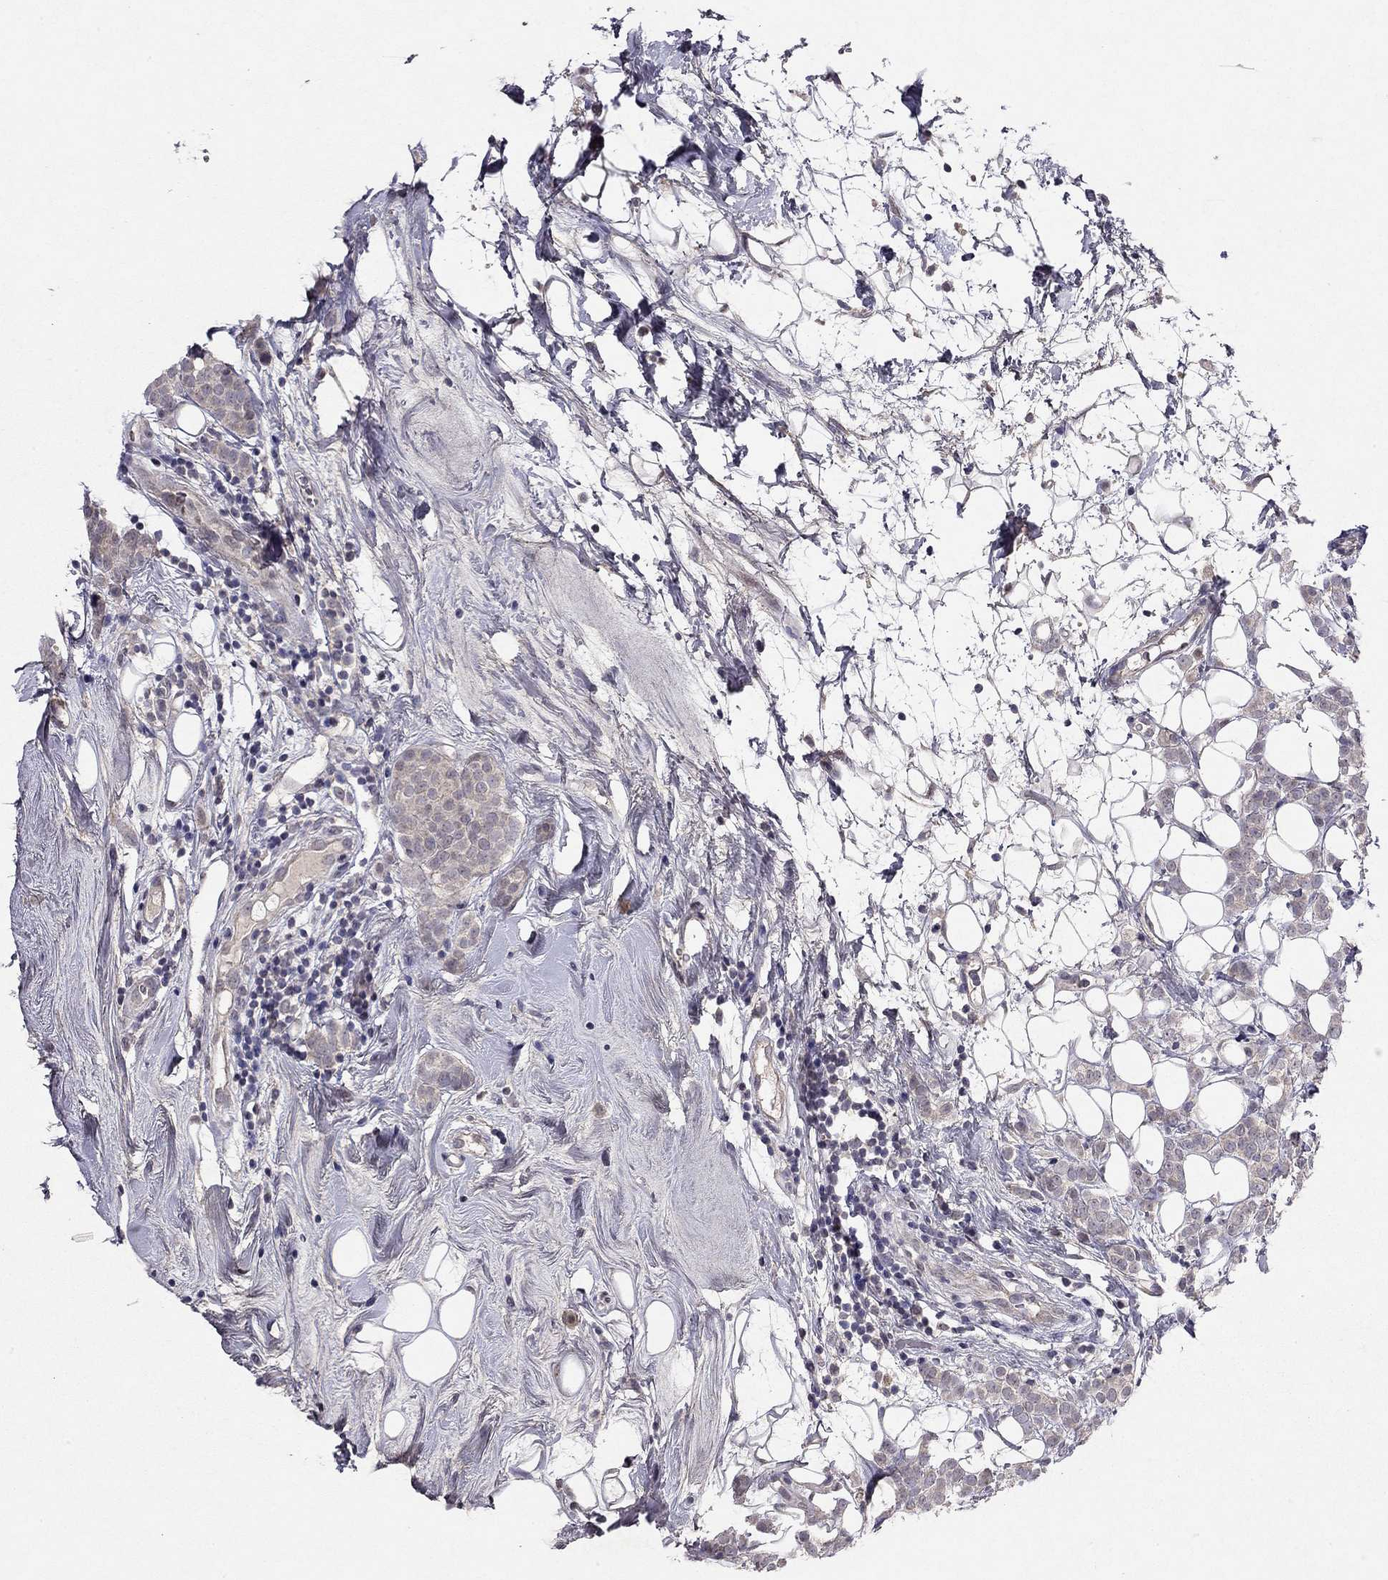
{"staining": {"intensity": "weak", "quantity": "25%-75%", "location": "cytoplasmic/membranous"}, "tissue": "breast cancer", "cell_type": "Tumor cells", "image_type": "cancer", "snomed": [{"axis": "morphology", "description": "Lobular carcinoma"}, {"axis": "topography", "description": "Breast"}], "caption": "Immunohistochemistry (IHC) (DAB) staining of human breast cancer exhibits weak cytoplasmic/membranous protein expression in approximately 25%-75% of tumor cells.", "gene": "ESR2", "patient": {"sex": "female", "age": 49}}